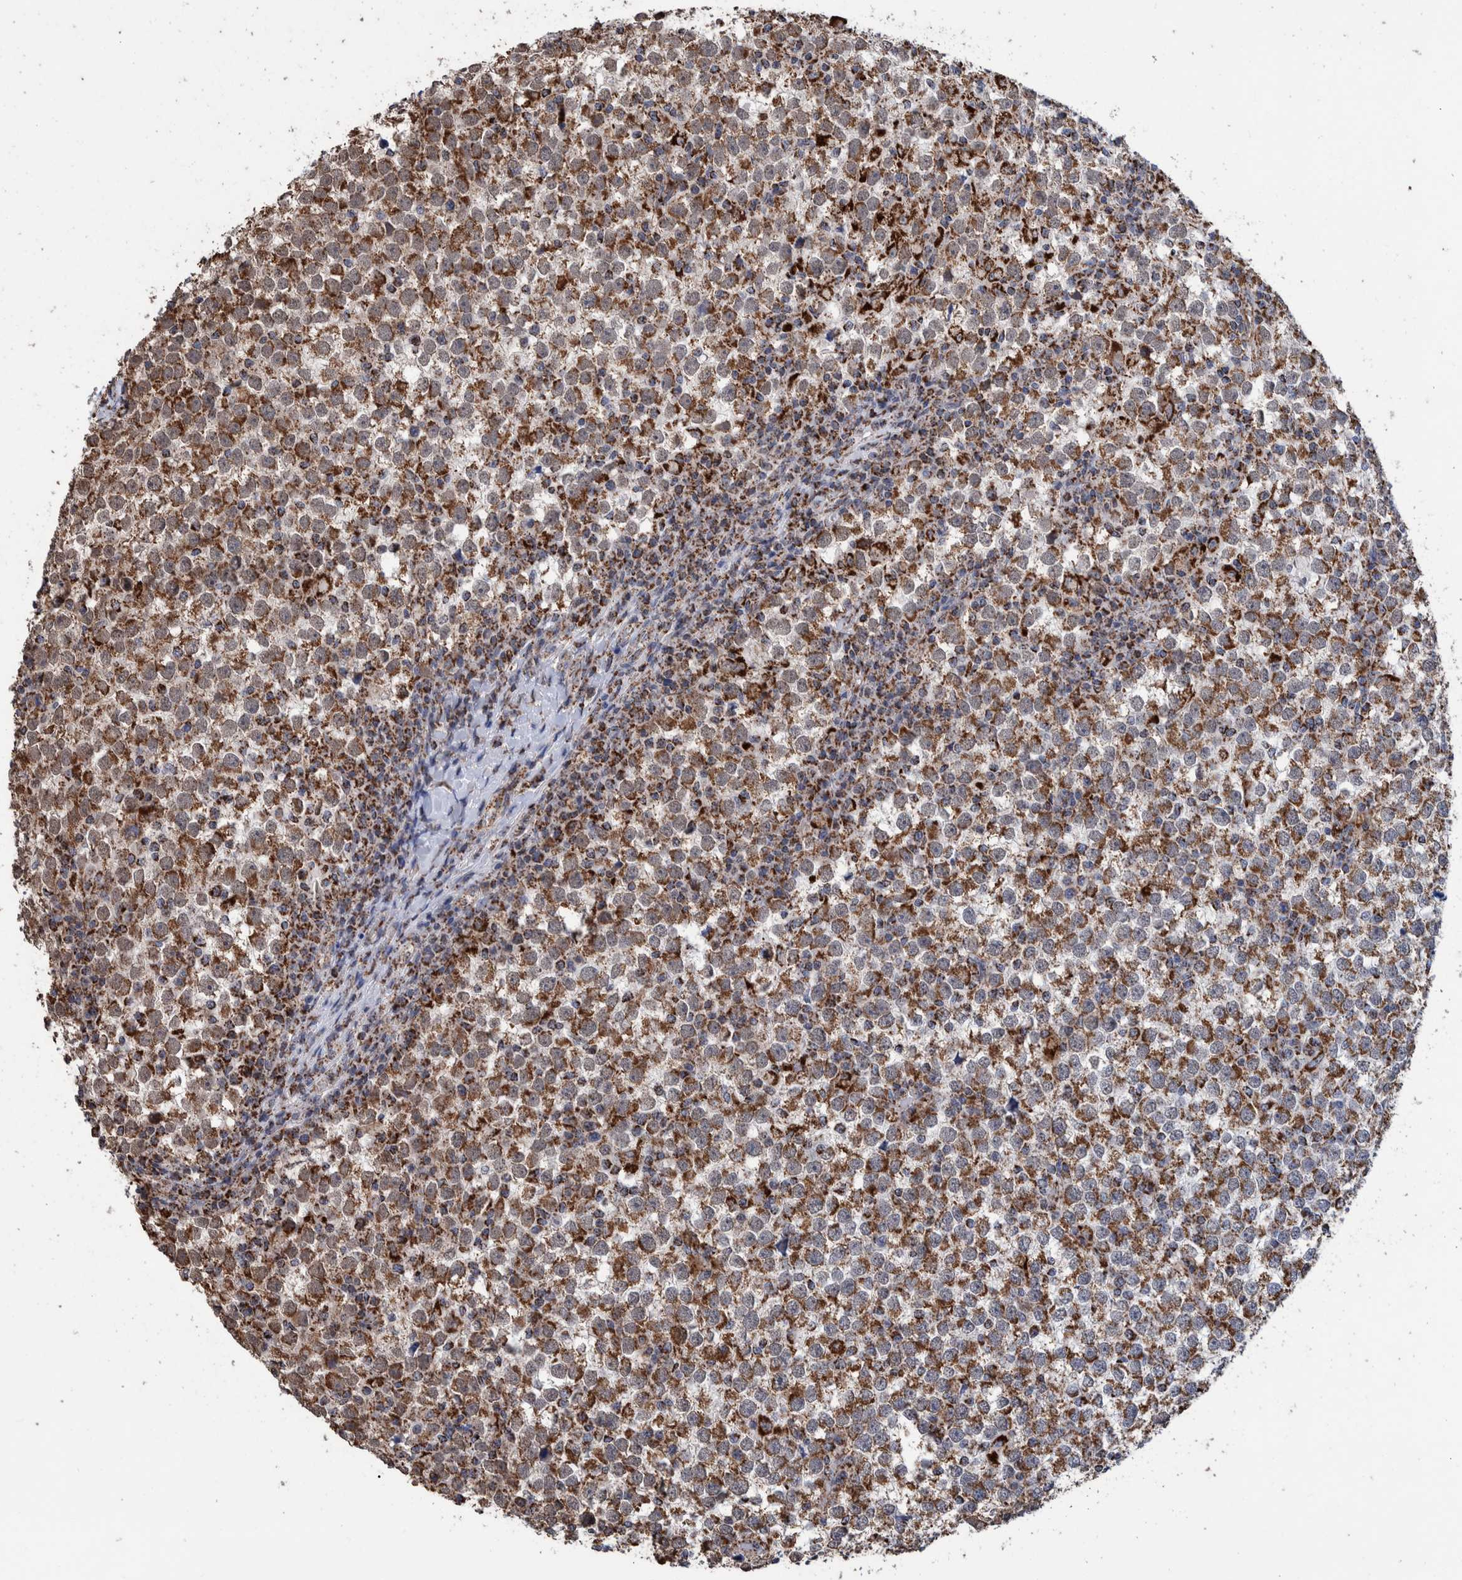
{"staining": {"intensity": "moderate", "quantity": ">75%", "location": "cytoplasmic/membranous"}, "tissue": "testis cancer", "cell_type": "Tumor cells", "image_type": "cancer", "snomed": [{"axis": "morphology", "description": "Seminoma, NOS"}, {"axis": "topography", "description": "Testis"}], "caption": "High-magnification brightfield microscopy of testis seminoma stained with DAB (3,3'-diaminobenzidine) (brown) and counterstained with hematoxylin (blue). tumor cells exhibit moderate cytoplasmic/membranous positivity is identified in about>75% of cells.", "gene": "DECR1", "patient": {"sex": "male", "age": 65}}